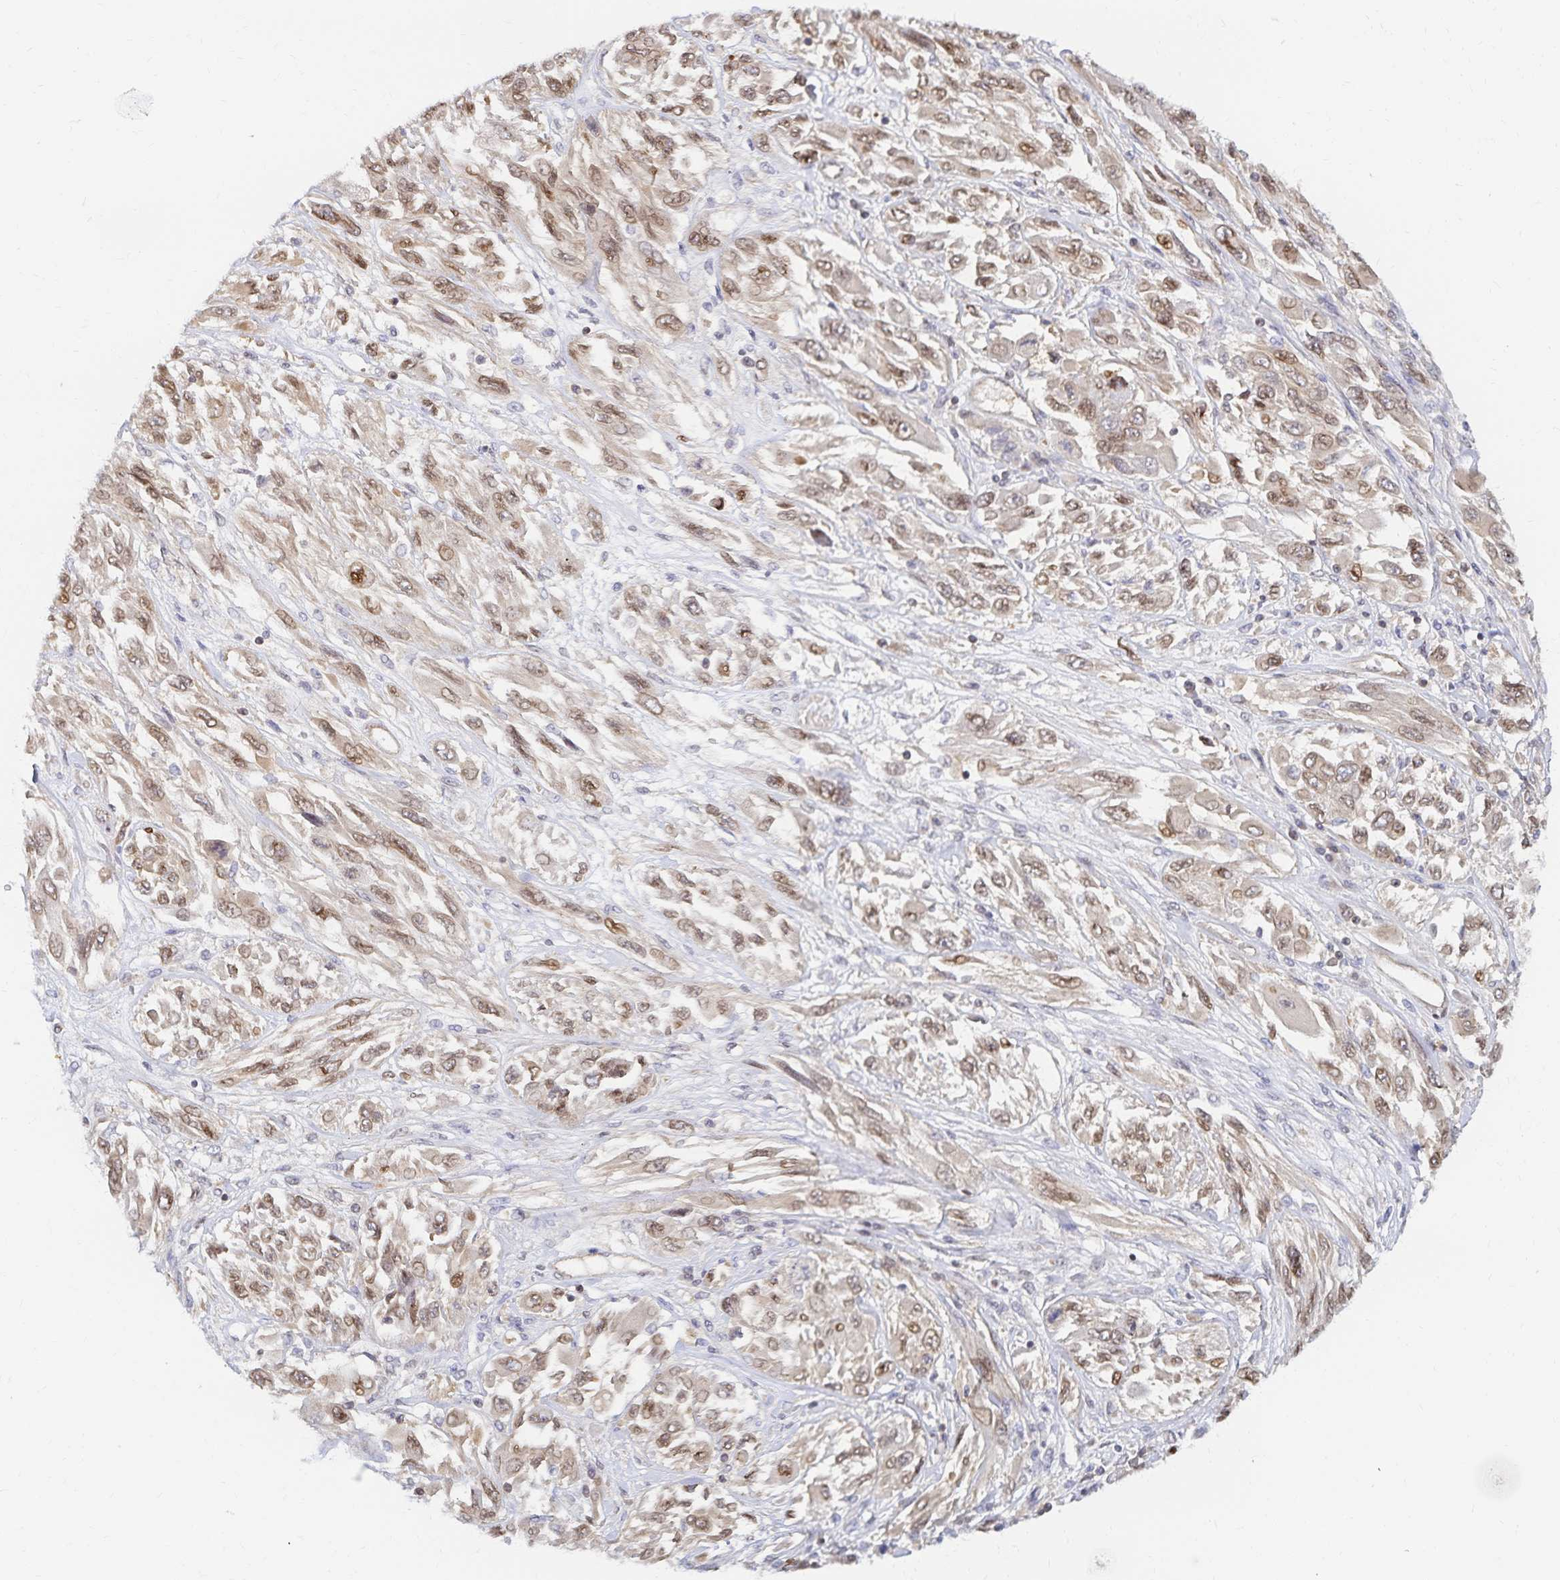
{"staining": {"intensity": "moderate", "quantity": ">75%", "location": "nuclear"}, "tissue": "melanoma", "cell_type": "Tumor cells", "image_type": "cancer", "snomed": [{"axis": "morphology", "description": "Malignant melanoma, NOS"}, {"axis": "topography", "description": "Skin"}], "caption": "Tumor cells reveal medium levels of moderate nuclear positivity in about >75% of cells in human malignant melanoma.", "gene": "RAB9B", "patient": {"sex": "female", "age": 91}}